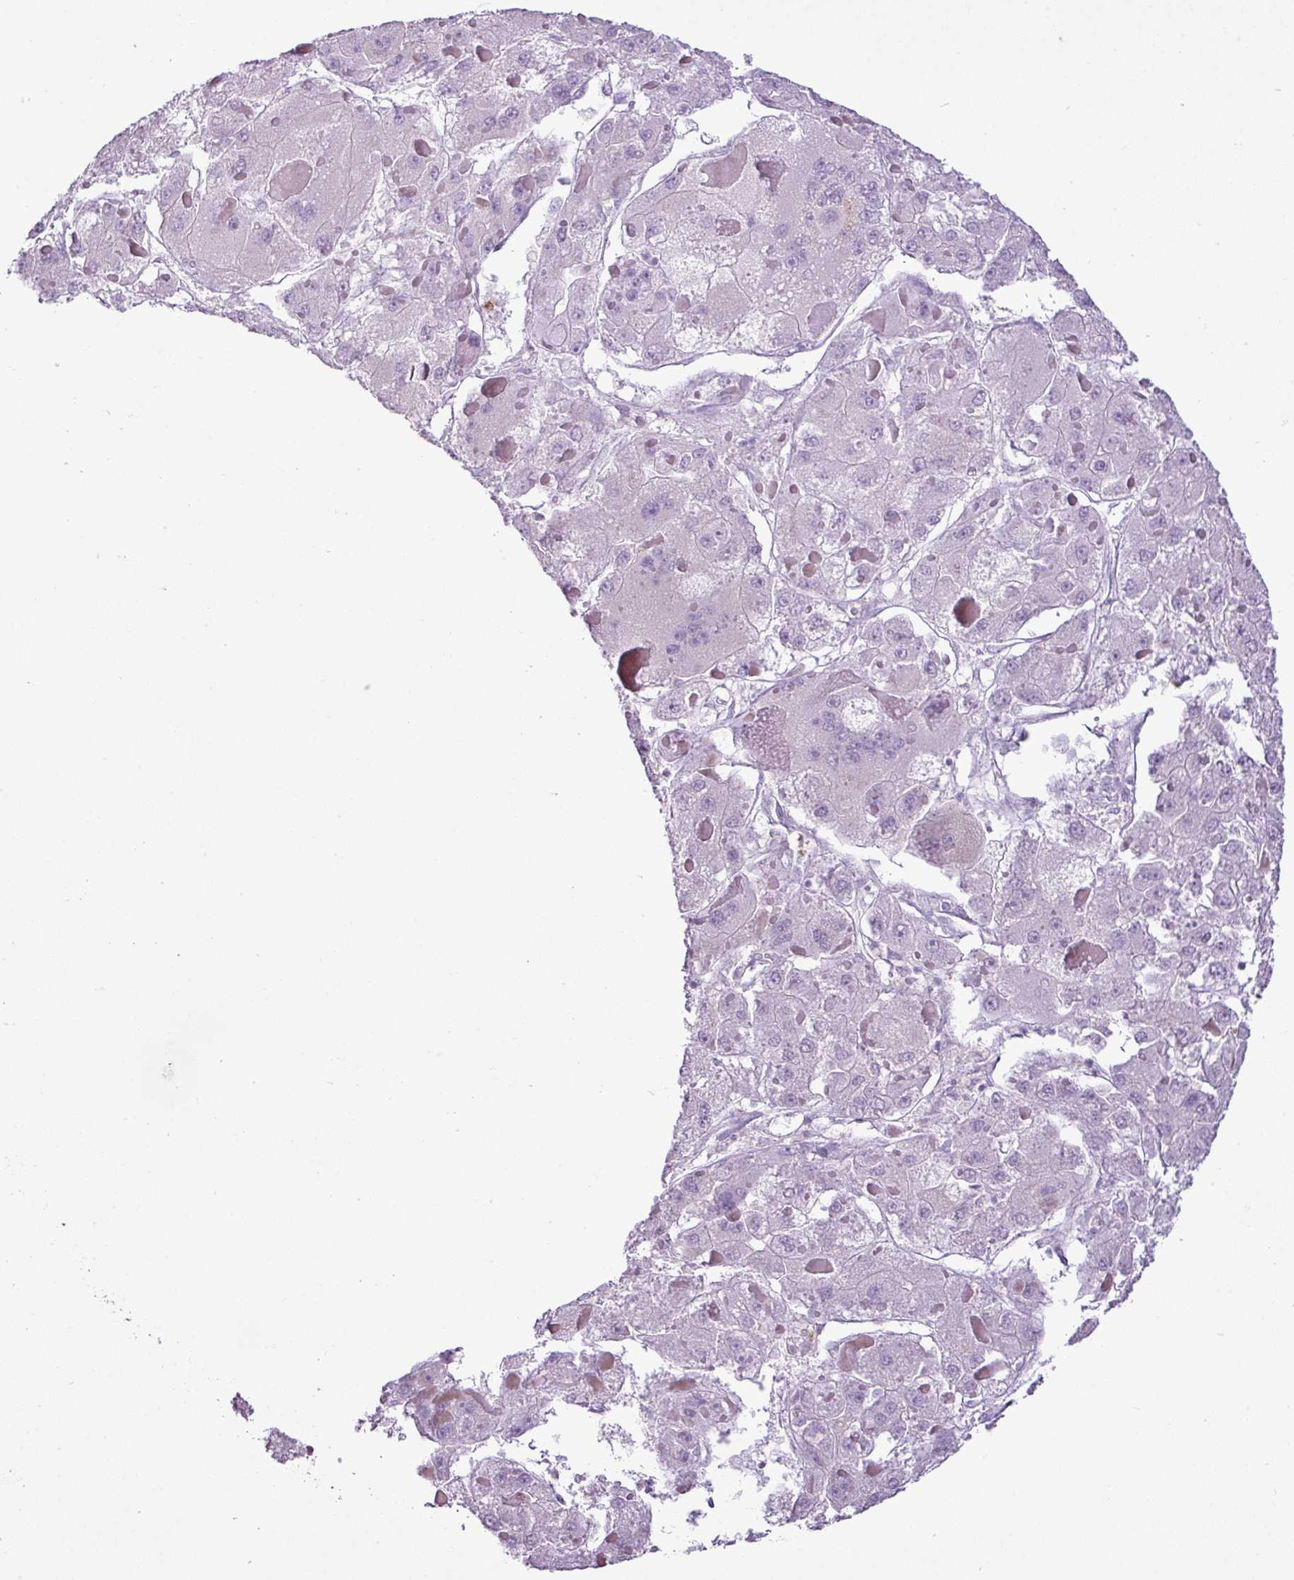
{"staining": {"intensity": "negative", "quantity": "none", "location": "none"}, "tissue": "liver cancer", "cell_type": "Tumor cells", "image_type": "cancer", "snomed": [{"axis": "morphology", "description": "Carcinoma, Hepatocellular, NOS"}, {"axis": "topography", "description": "Liver"}], "caption": "The micrograph demonstrates no significant expression in tumor cells of liver hepatocellular carcinoma.", "gene": "ZSCAN5A", "patient": {"sex": "female", "age": 73}}